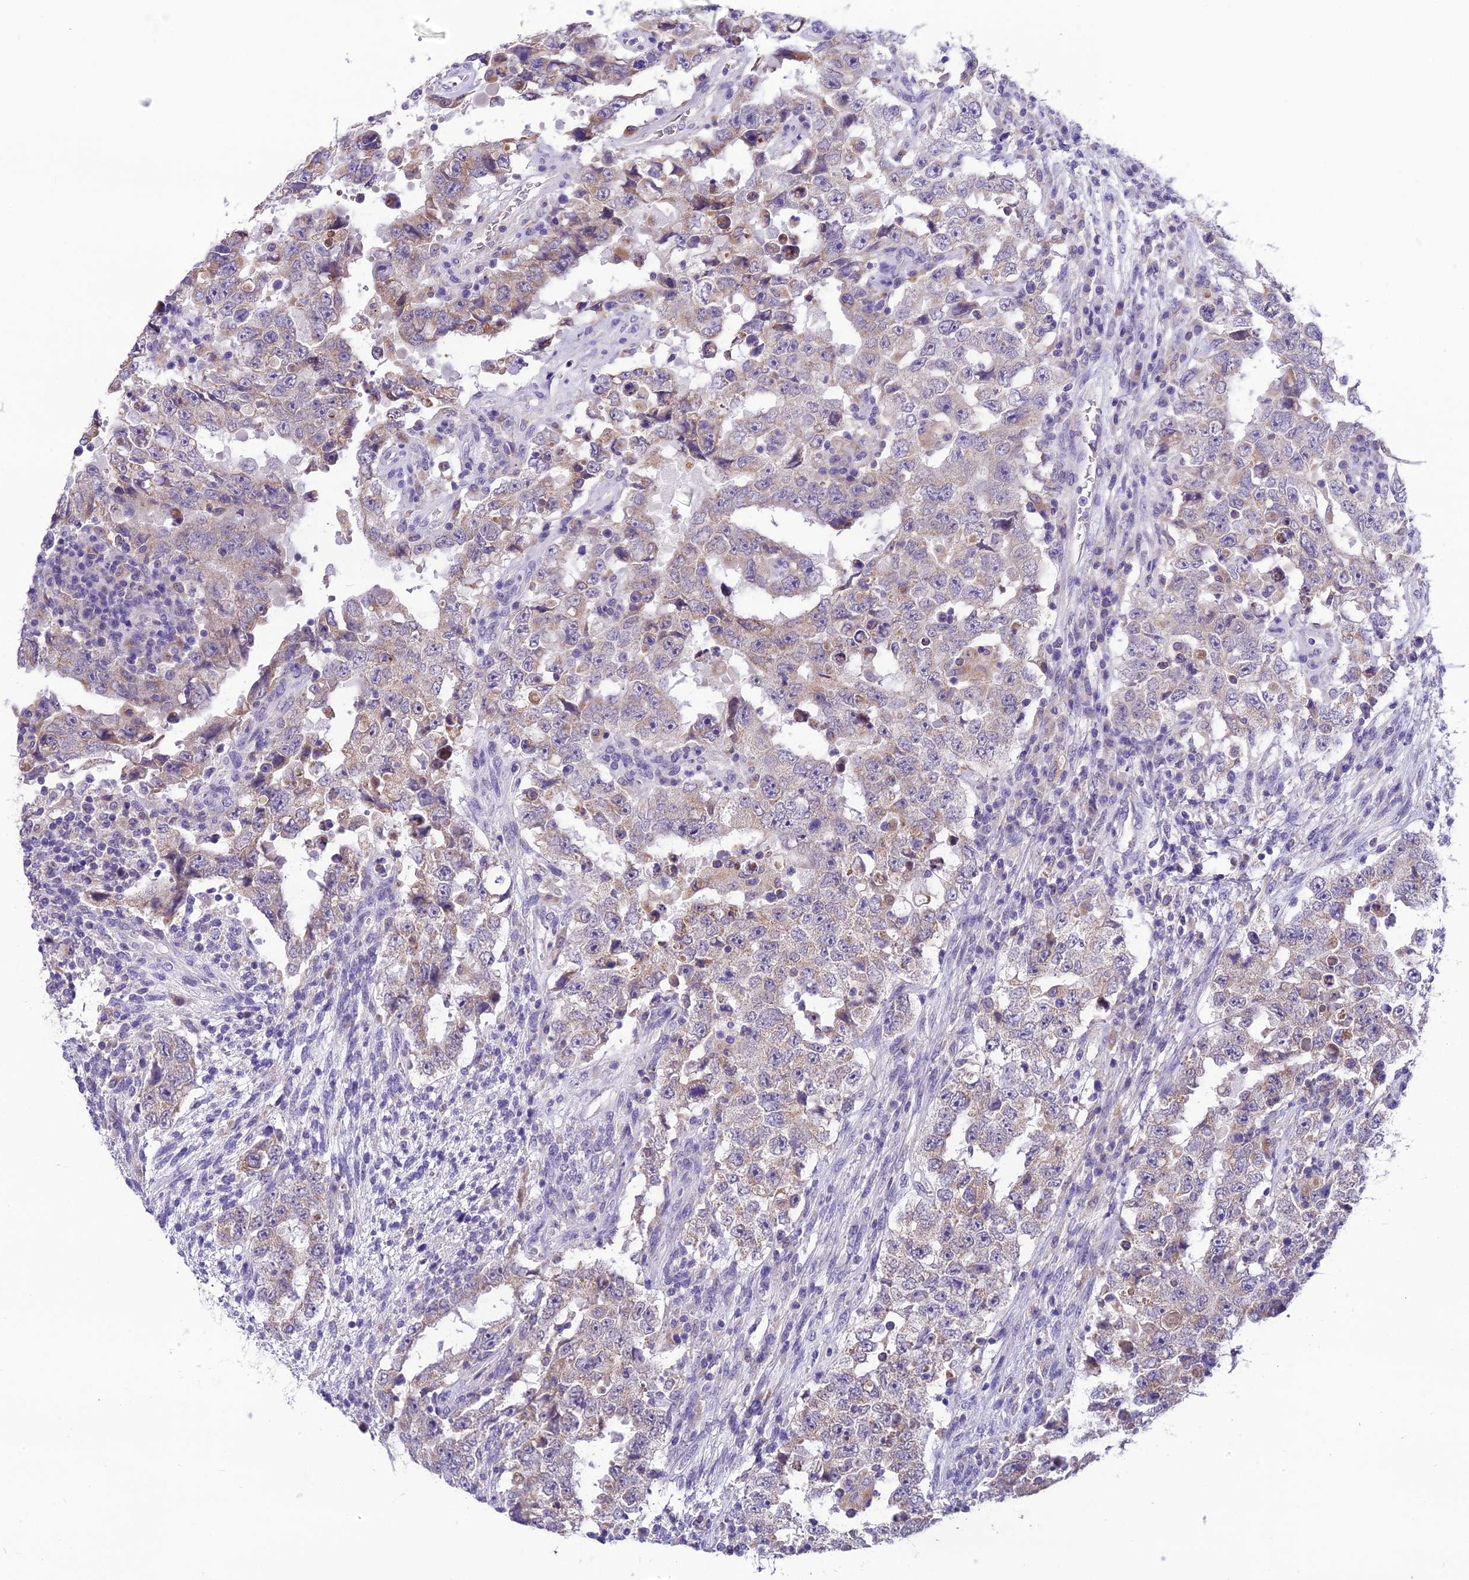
{"staining": {"intensity": "weak", "quantity": "25%-75%", "location": "cytoplasmic/membranous"}, "tissue": "testis cancer", "cell_type": "Tumor cells", "image_type": "cancer", "snomed": [{"axis": "morphology", "description": "Carcinoma, Embryonal, NOS"}, {"axis": "topography", "description": "Testis"}], "caption": "Human testis cancer (embryonal carcinoma) stained with a protein marker demonstrates weak staining in tumor cells.", "gene": "MIIP", "patient": {"sex": "male", "age": 26}}